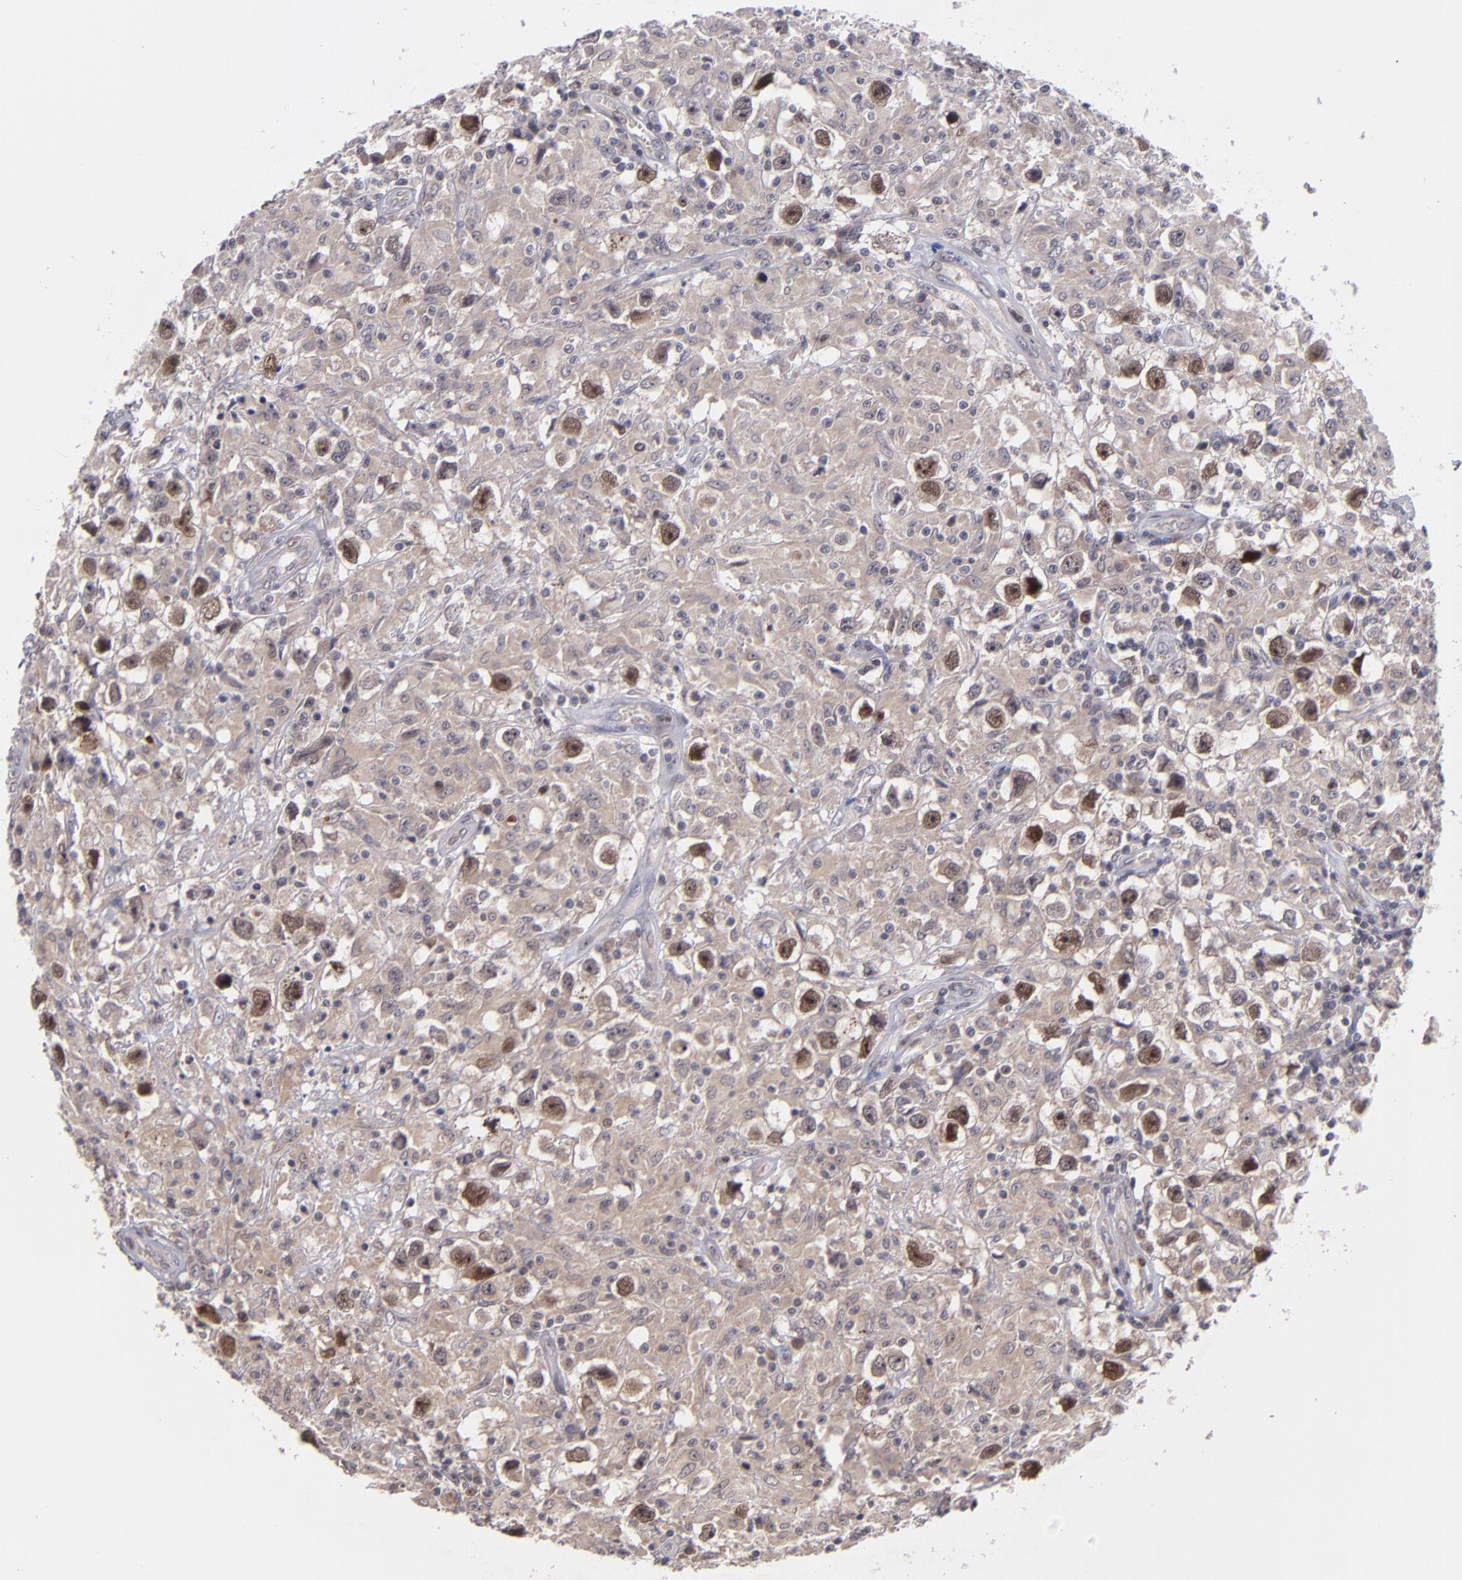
{"staining": {"intensity": "strong", "quantity": "25%-75%", "location": "nuclear"}, "tissue": "testis cancer", "cell_type": "Tumor cells", "image_type": "cancer", "snomed": [{"axis": "morphology", "description": "Seminoma, NOS"}, {"axis": "topography", "description": "Testis"}], "caption": "IHC photomicrograph of neoplastic tissue: testis cancer (seminoma) stained using immunohistochemistry reveals high levels of strong protein expression localized specifically in the nuclear of tumor cells, appearing as a nuclear brown color.", "gene": "CDC7", "patient": {"sex": "male", "age": 34}}